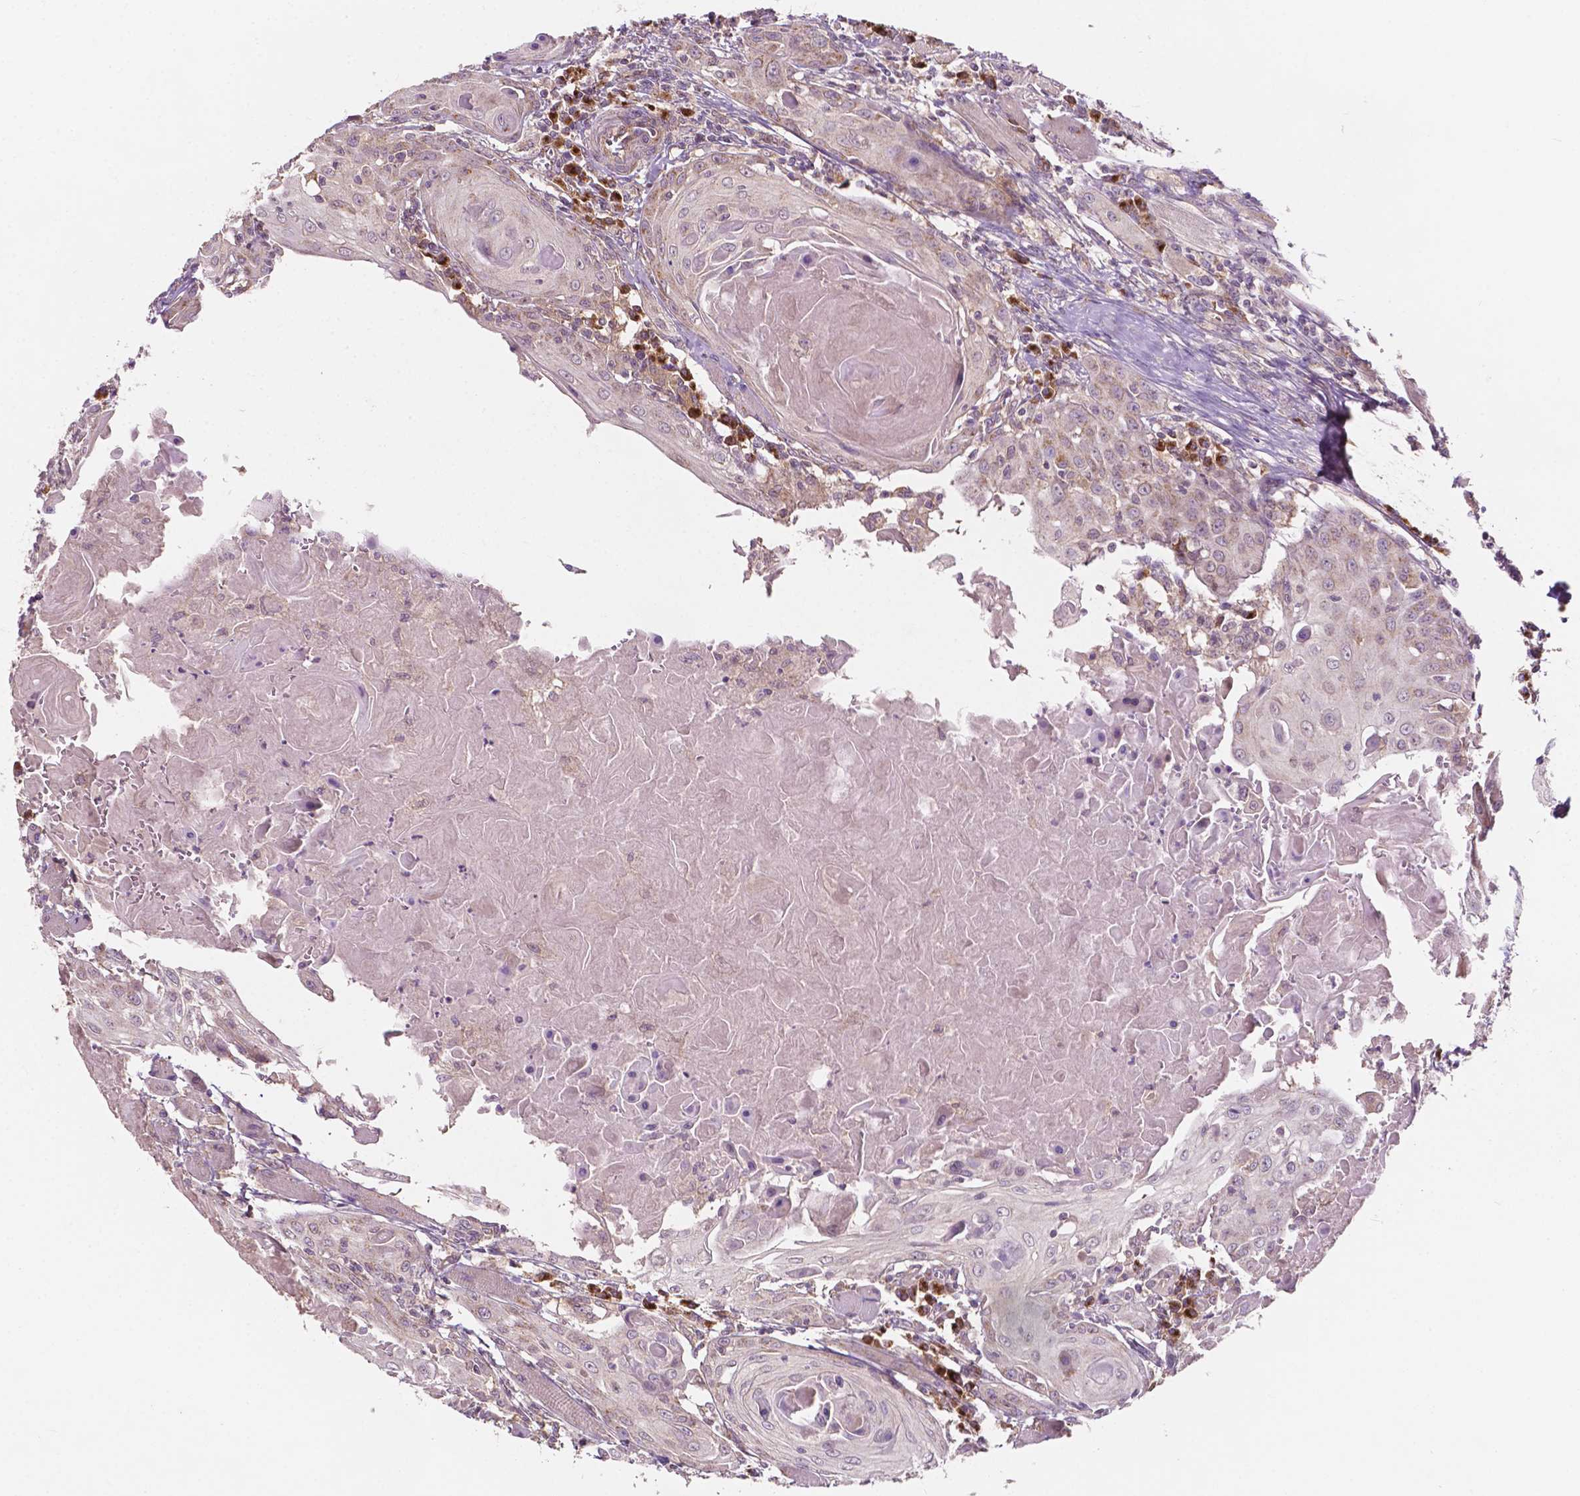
{"staining": {"intensity": "weak", "quantity": "25%-75%", "location": "cytoplasmic/membranous"}, "tissue": "head and neck cancer", "cell_type": "Tumor cells", "image_type": "cancer", "snomed": [{"axis": "morphology", "description": "Squamous cell carcinoma, NOS"}, {"axis": "topography", "description": "Head-Neck"}], "caption": "IHC histopathology image of head and neck cancer (squamous cell carcinoma) stained for a protein (brown), which shows low levels of weak cytoplasmic/membranous expression in about 25%-75% of tumor cells.", "gene": "EBAG9", "patient": {"sex": "female", "age": 80}}